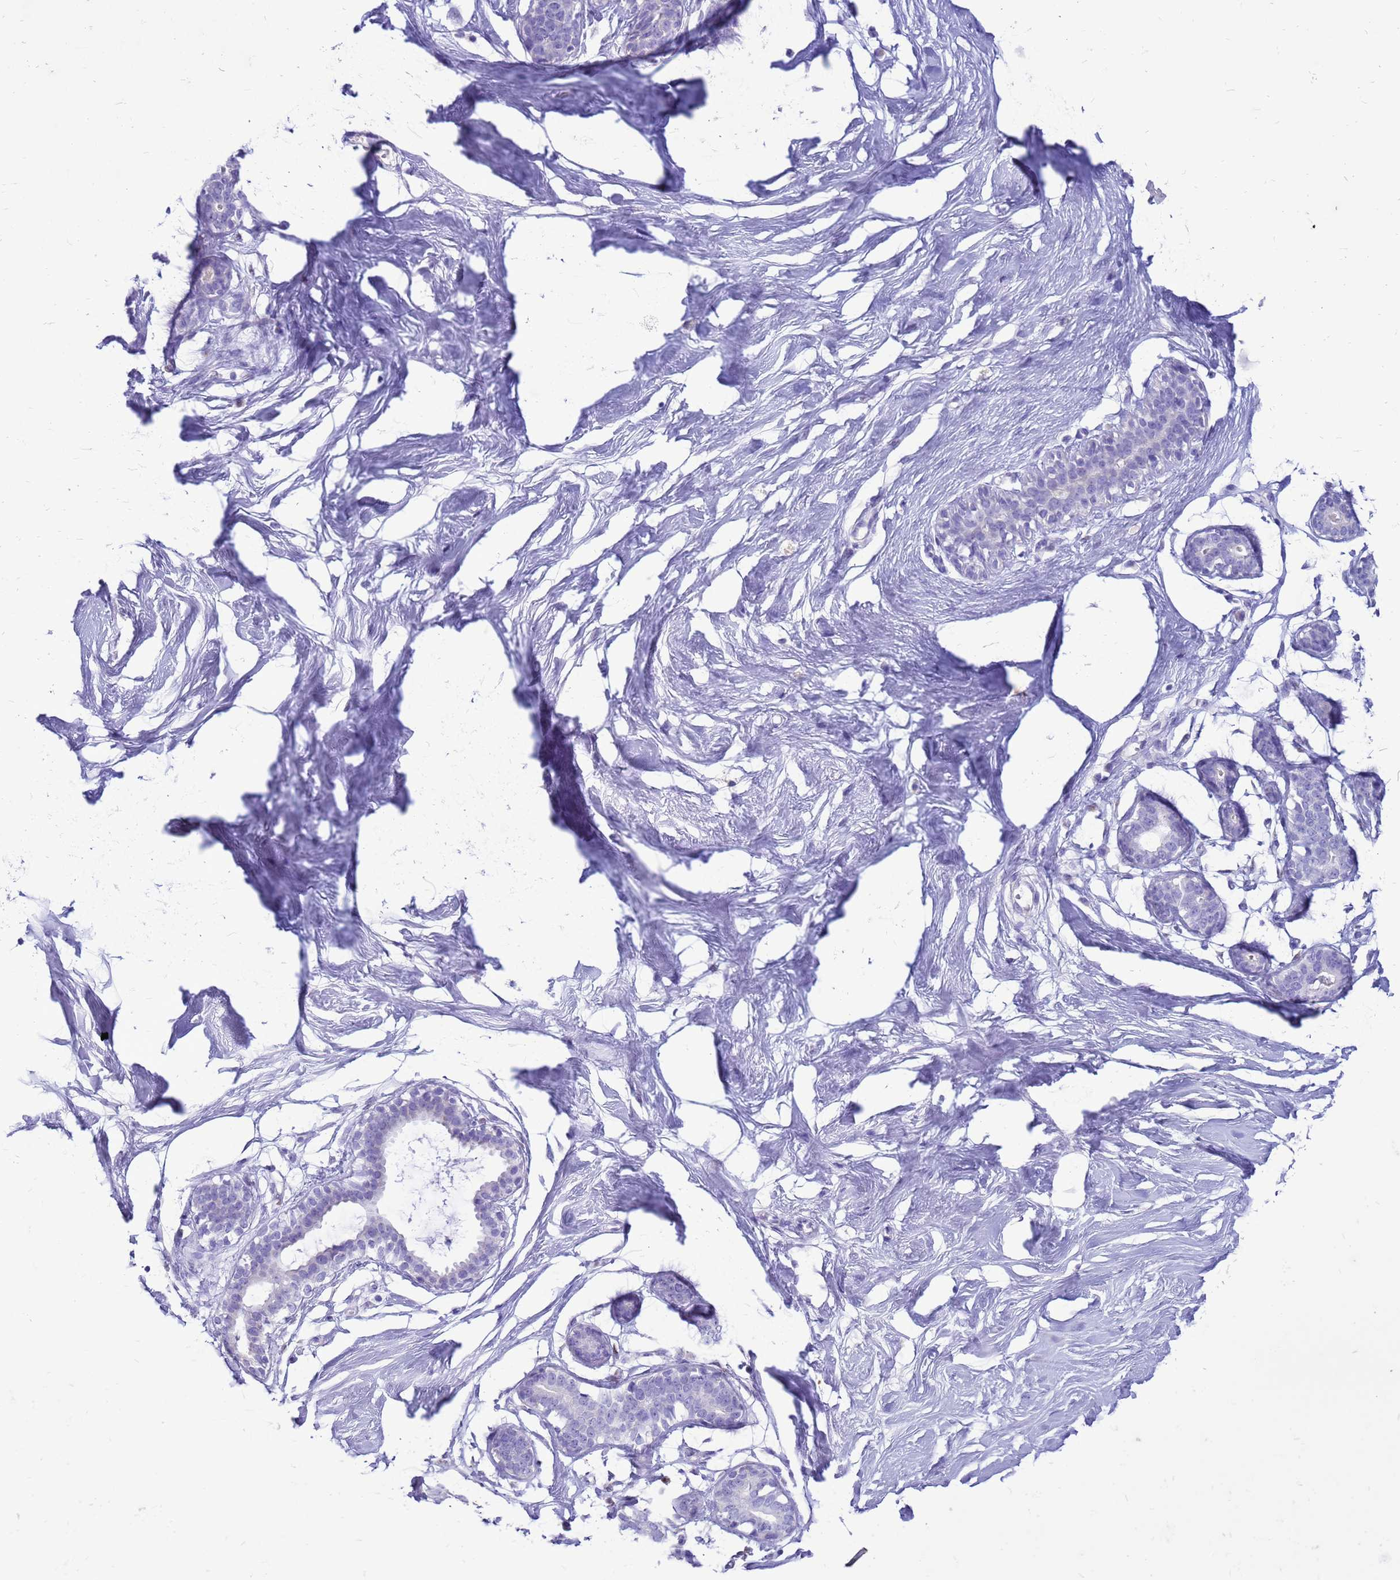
{"staining": {"intensity": "negative", "quantity": "none", "location": "none"}, "tissue": "breast", "cell_type": "Adipocytes", "image_type": "normal", "snomed": [{"axis": "morphology", "description": "Normal tissue, NOS"}, {"axis": "morphology", "description": "Adenoma, NOS"}, {"axis": "topography", "description": "Breast"}], "caption": "Adipocytes show no significant staining in benign breast. (DAB immunohistochemistry with hematoxylin counter stain).", "gene": "PDE10A", "patient": {"sex": "female", "age": 23}}